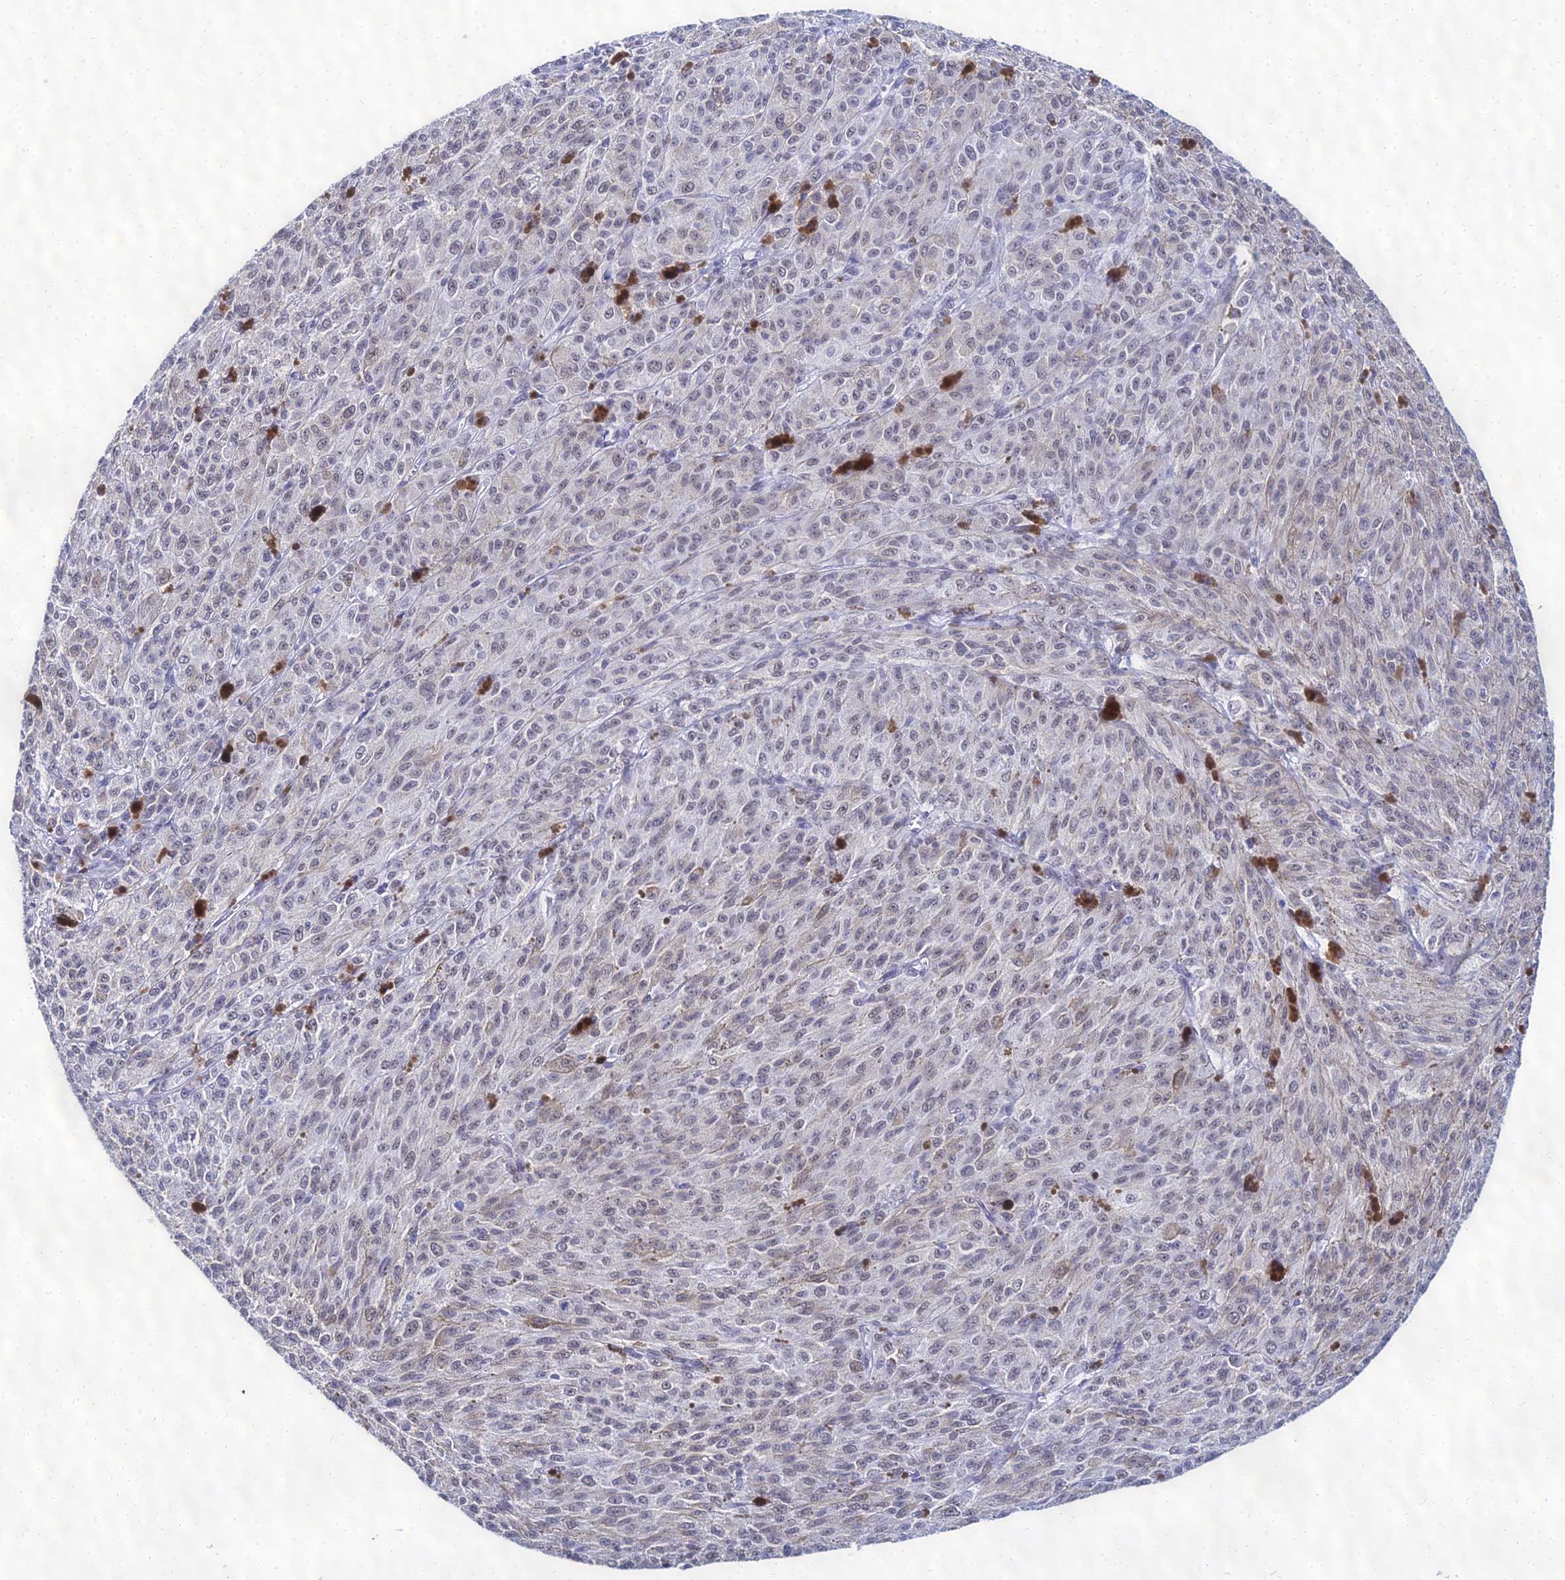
{"staining": {"intensity": "weak", "quantity": "<25%", "location": "nuclear"}, "tissue": "melanoma", "cell_type": "Tumor cells", "image_type": "cancer", "snomed": [{"axis": "morphology", "description": "Malignant melanoma, NOS"}, {"axis": "topography", "description": "Skin"}], "caption": "Melanoma was stained to show a protein in brown. There is no significant expression in tumor cells.", "gene": "PPP4R2", "patient": {"sex": "female", "age": 52}}